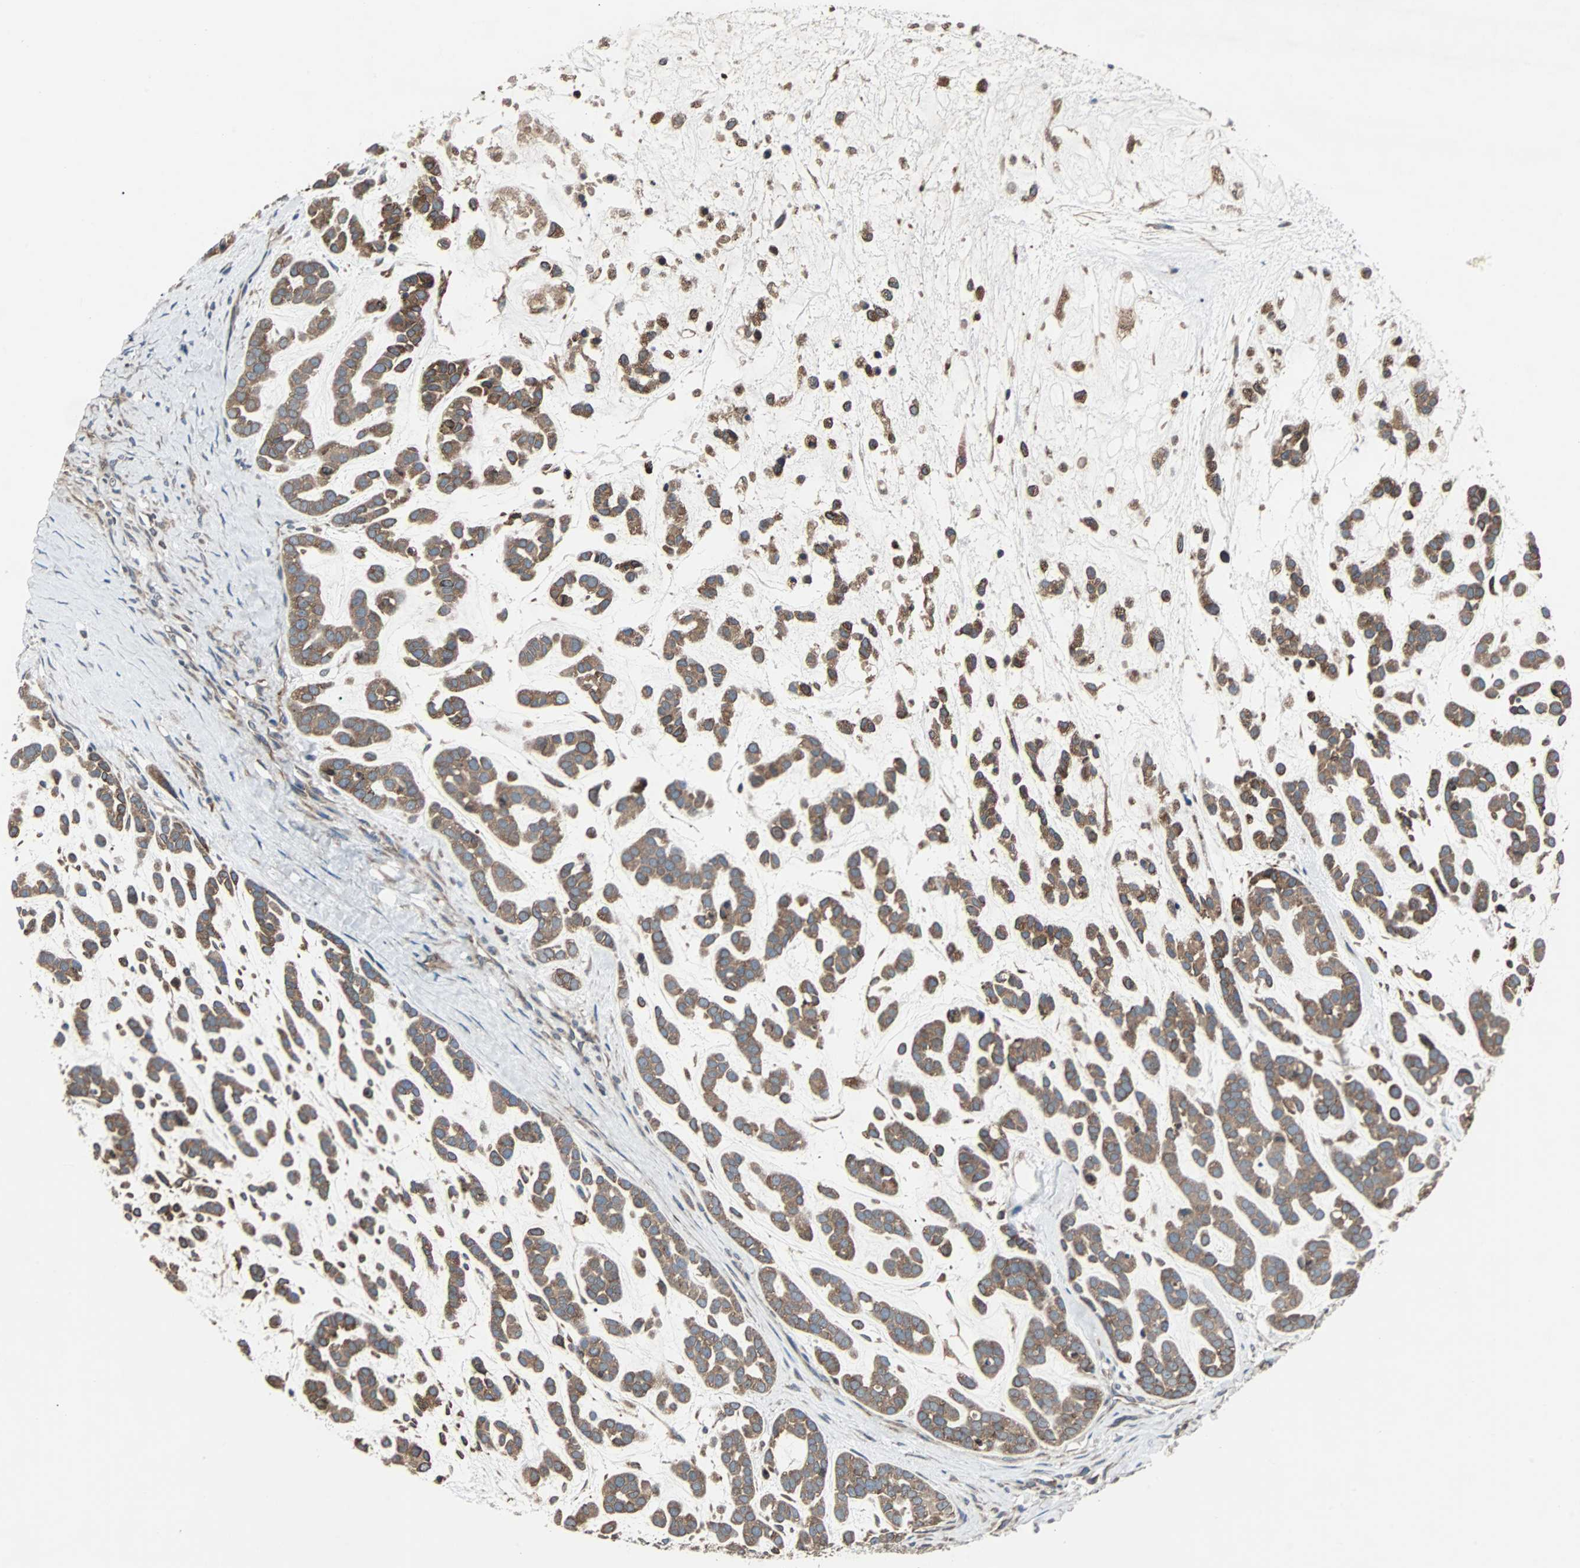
{"staining": {"intensity": "moderate", "quantity": ">75%", "location": "cytoplasmic/membranous"}, "tissue": "head and neck cancer", "cell_type": "Tumor cells", "image_type": "cancer", "snomed": [{"axis": "morphology", "description": "Adenocarcinoma, NOS"}, {"axis": "morphology", "description": "Adenoma, NOS"}, {"axis": "topography", "description": "Head-Neck"}], "caption": "Moderate cytoplasmic/membranous expression for a protein is seen in about >75% of tumor cells of head and neck adenocarcinoma using immunohistochemistry.", "gene": "RAB7A", "patient": {"sex": "female", "age": 55}}